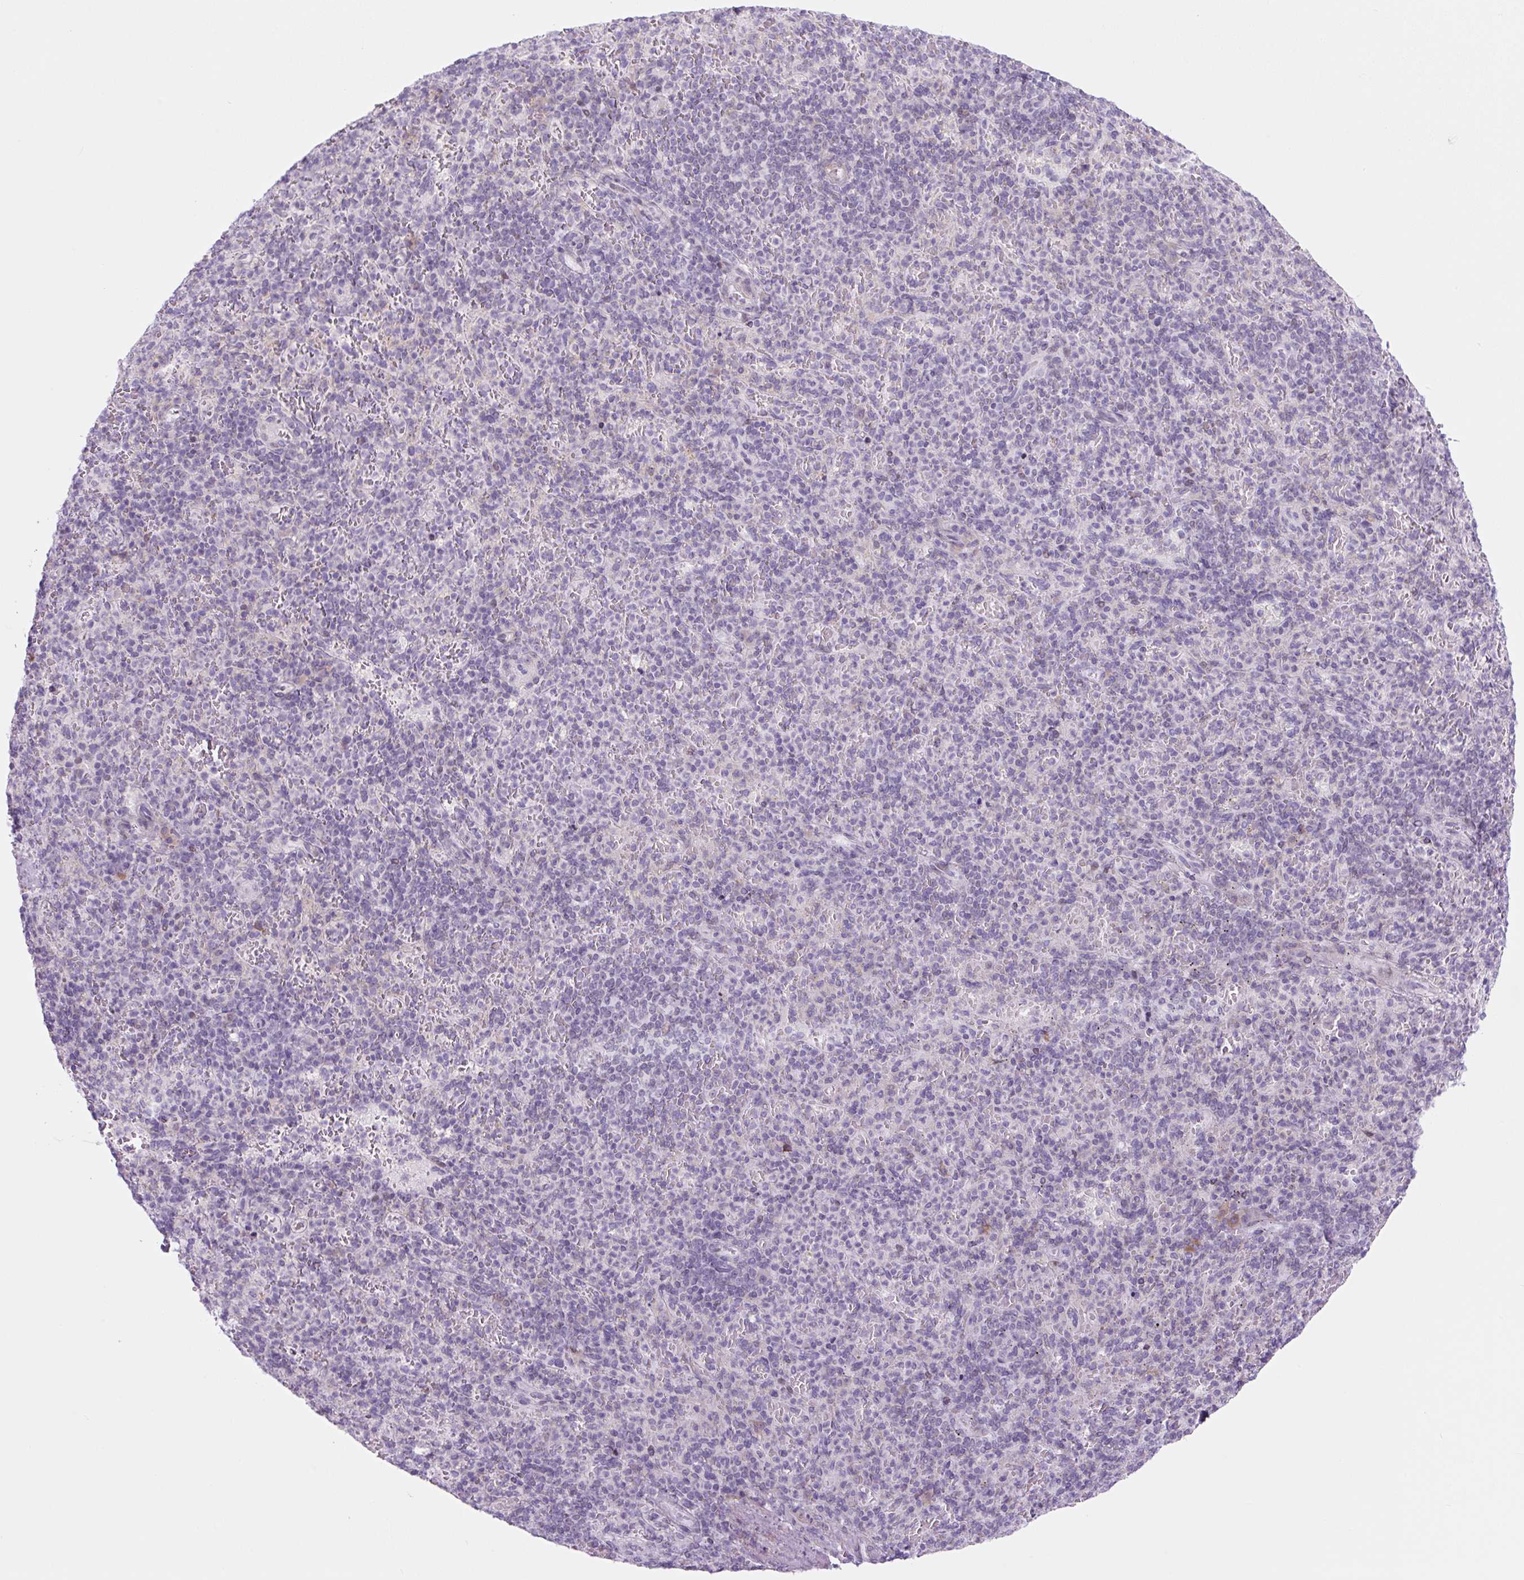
{"staining": {"intensity": "negative", "quantity": "none", "location": "none"}, "tissue": "spleen", "cell_type": "Cells in red pulp", "image_type": "normal", "snomed": [{"axis": "morphology", "description": "Normal tissue, NOS"}, {"axis": "topography", "description": "Spleen"}], "caption": "There is no significant staining in cells in red pulp of spleen. (Immunohistochemistry (ihc), brightfield microscopy, high magnification).", "gene": "RRS1", "patient": {"sex": "female", "age": 74}}